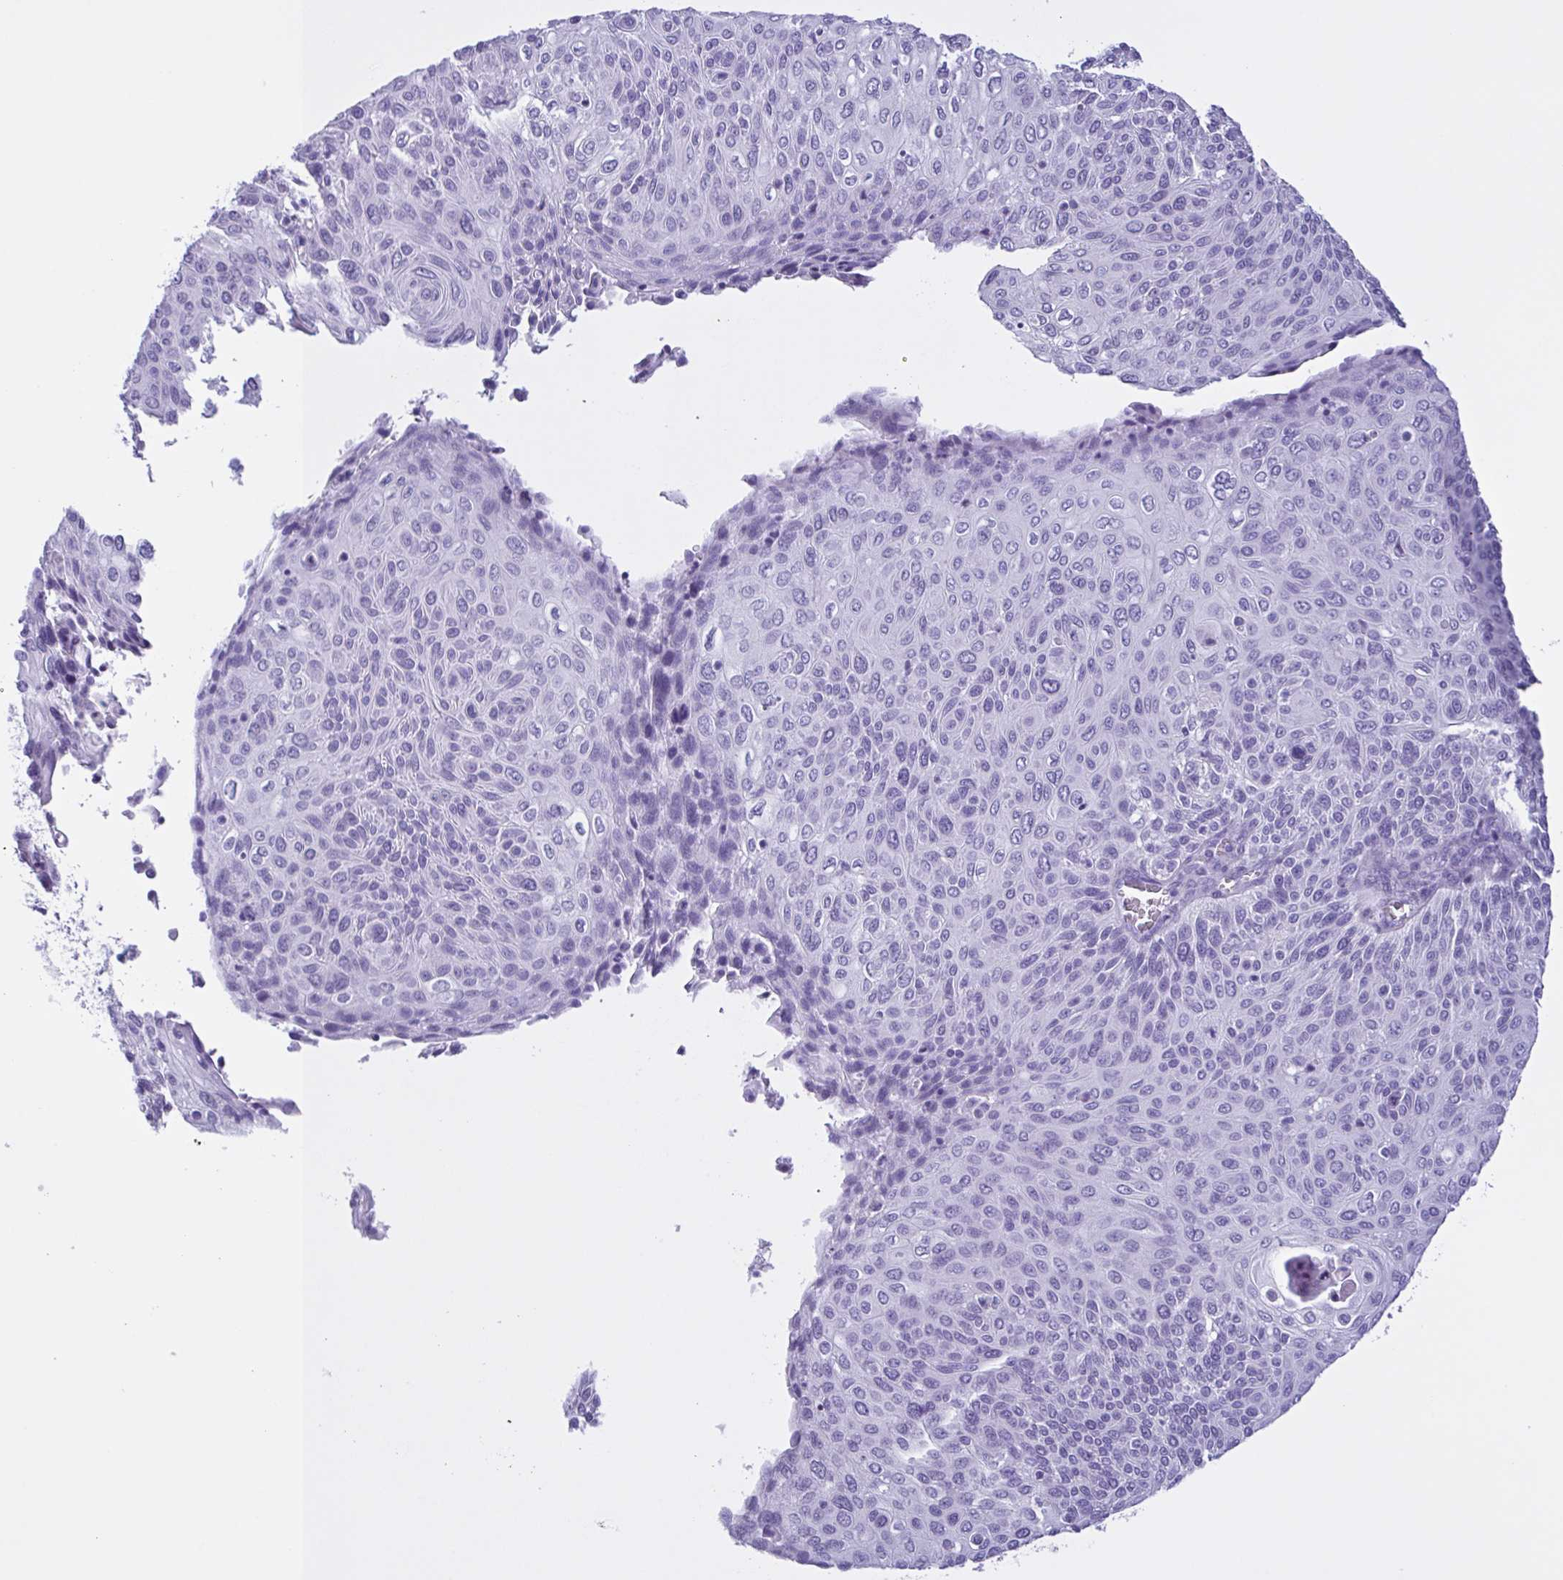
{"staining": {"intensity": "negative", "quantity": "none", "location": "none"}, "tissue": "cervical cancer", "cell_type": "Tumor cells", "image_type": "cancer", "snomed": [{"axis": "morphology", "description": "Squamous cell carcinoma, NOS"}, {"axis": "topography", "description": "Cervix"}], "caption": "The micrograph exhibits no staining of tumor cells in cervical cancer (squamous cell carcinoma).", "gene": "INAFM1", "patient": {"sex": "female", "age": 31}}